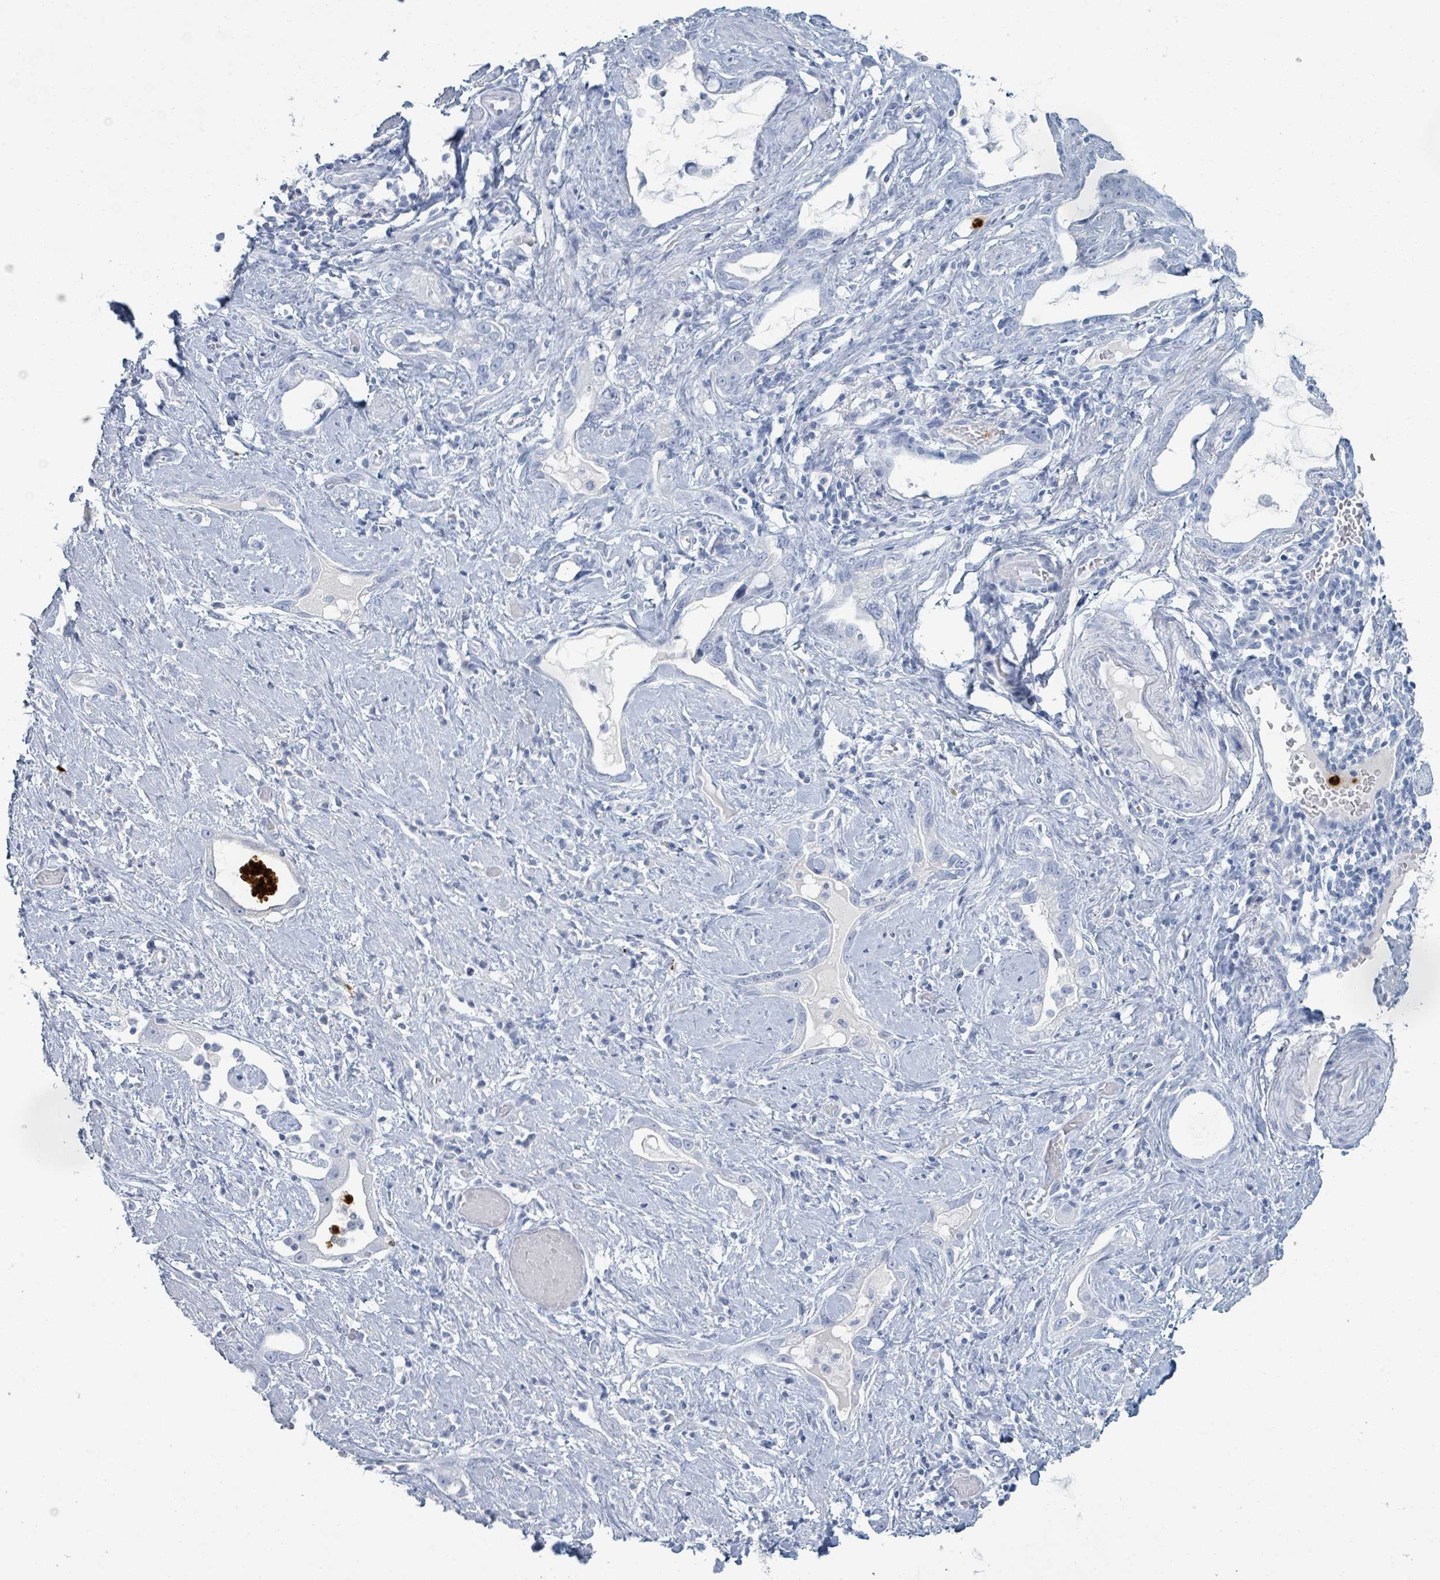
{"staining": {"intensity": "negative", "quantity": "none", "location": "none"}, "tissue": "stomach cancer", "cell_type": "Tumor cells", "image_type": "cancer", "snomed": [{"axis": "morphology", "description": "Adenocarcinoma, NOS"}, {"axis": "topography", "description": "Stomach"}], "caption": "There is no significant staining in tumor cells of adenocarcinoma (stomach).", "gene": "DEFA4", "patient": {"sex": "male", "age": 55}}